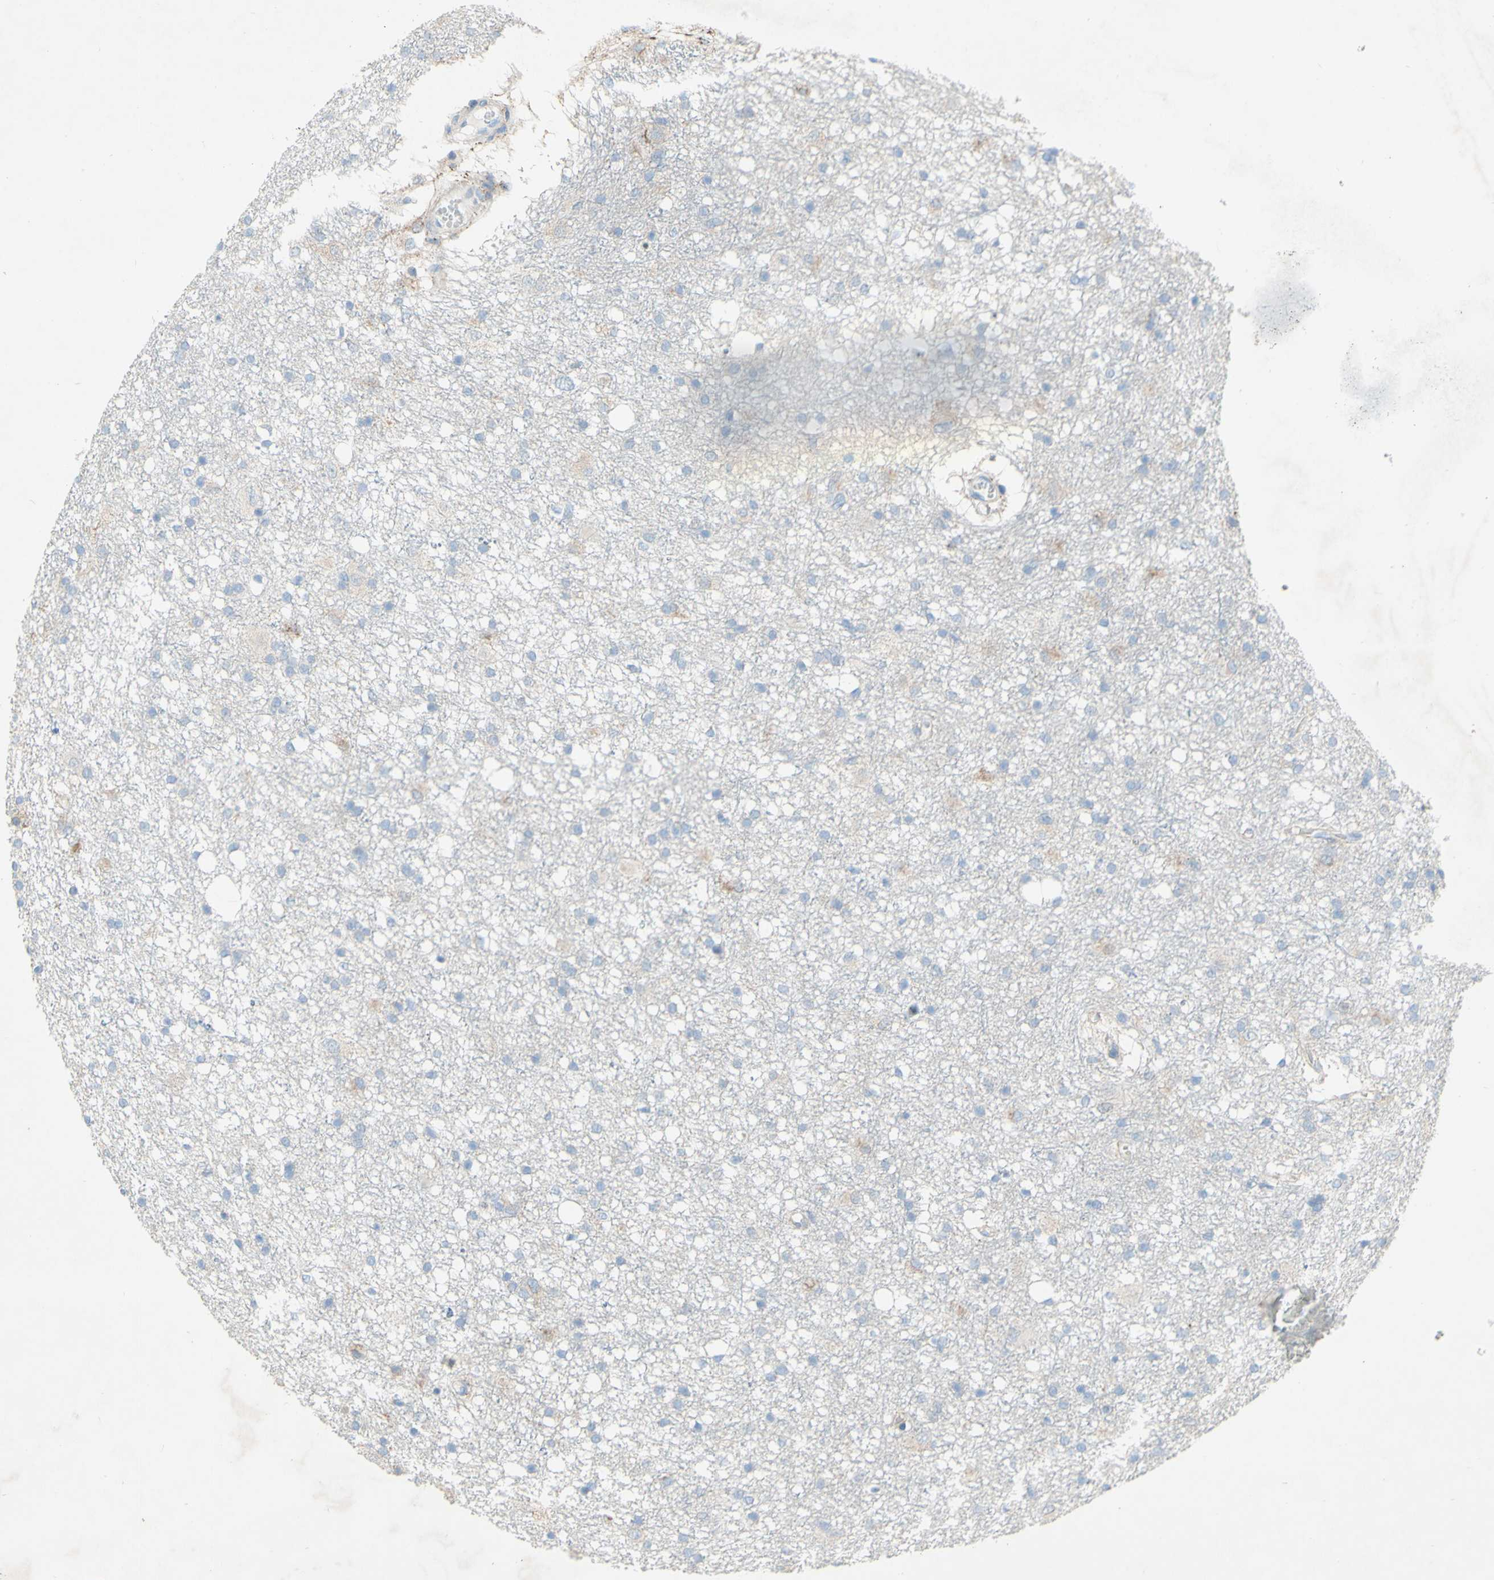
{"staining": {"intensity": "negative", "quantity": "none", "location": "none"}, "tissue": "glioma", "cell_type": "Tumor cells", "image_type": "cancer", "snomed": [{"axis": "morphology", "description": "Glioma, malignant, High grade"}, {"axis": "topography", "description": "Brain"}], "caption": "This histopathology image is of high-grade glioma (malignant) stained with immunohistochemistry (IHC) to label a protein in brown with the nuclei are counter-stained blue. There is no staining in tumor cells.", "gene": "ACADL", "patient": {"sex": "female", "age": 59}}